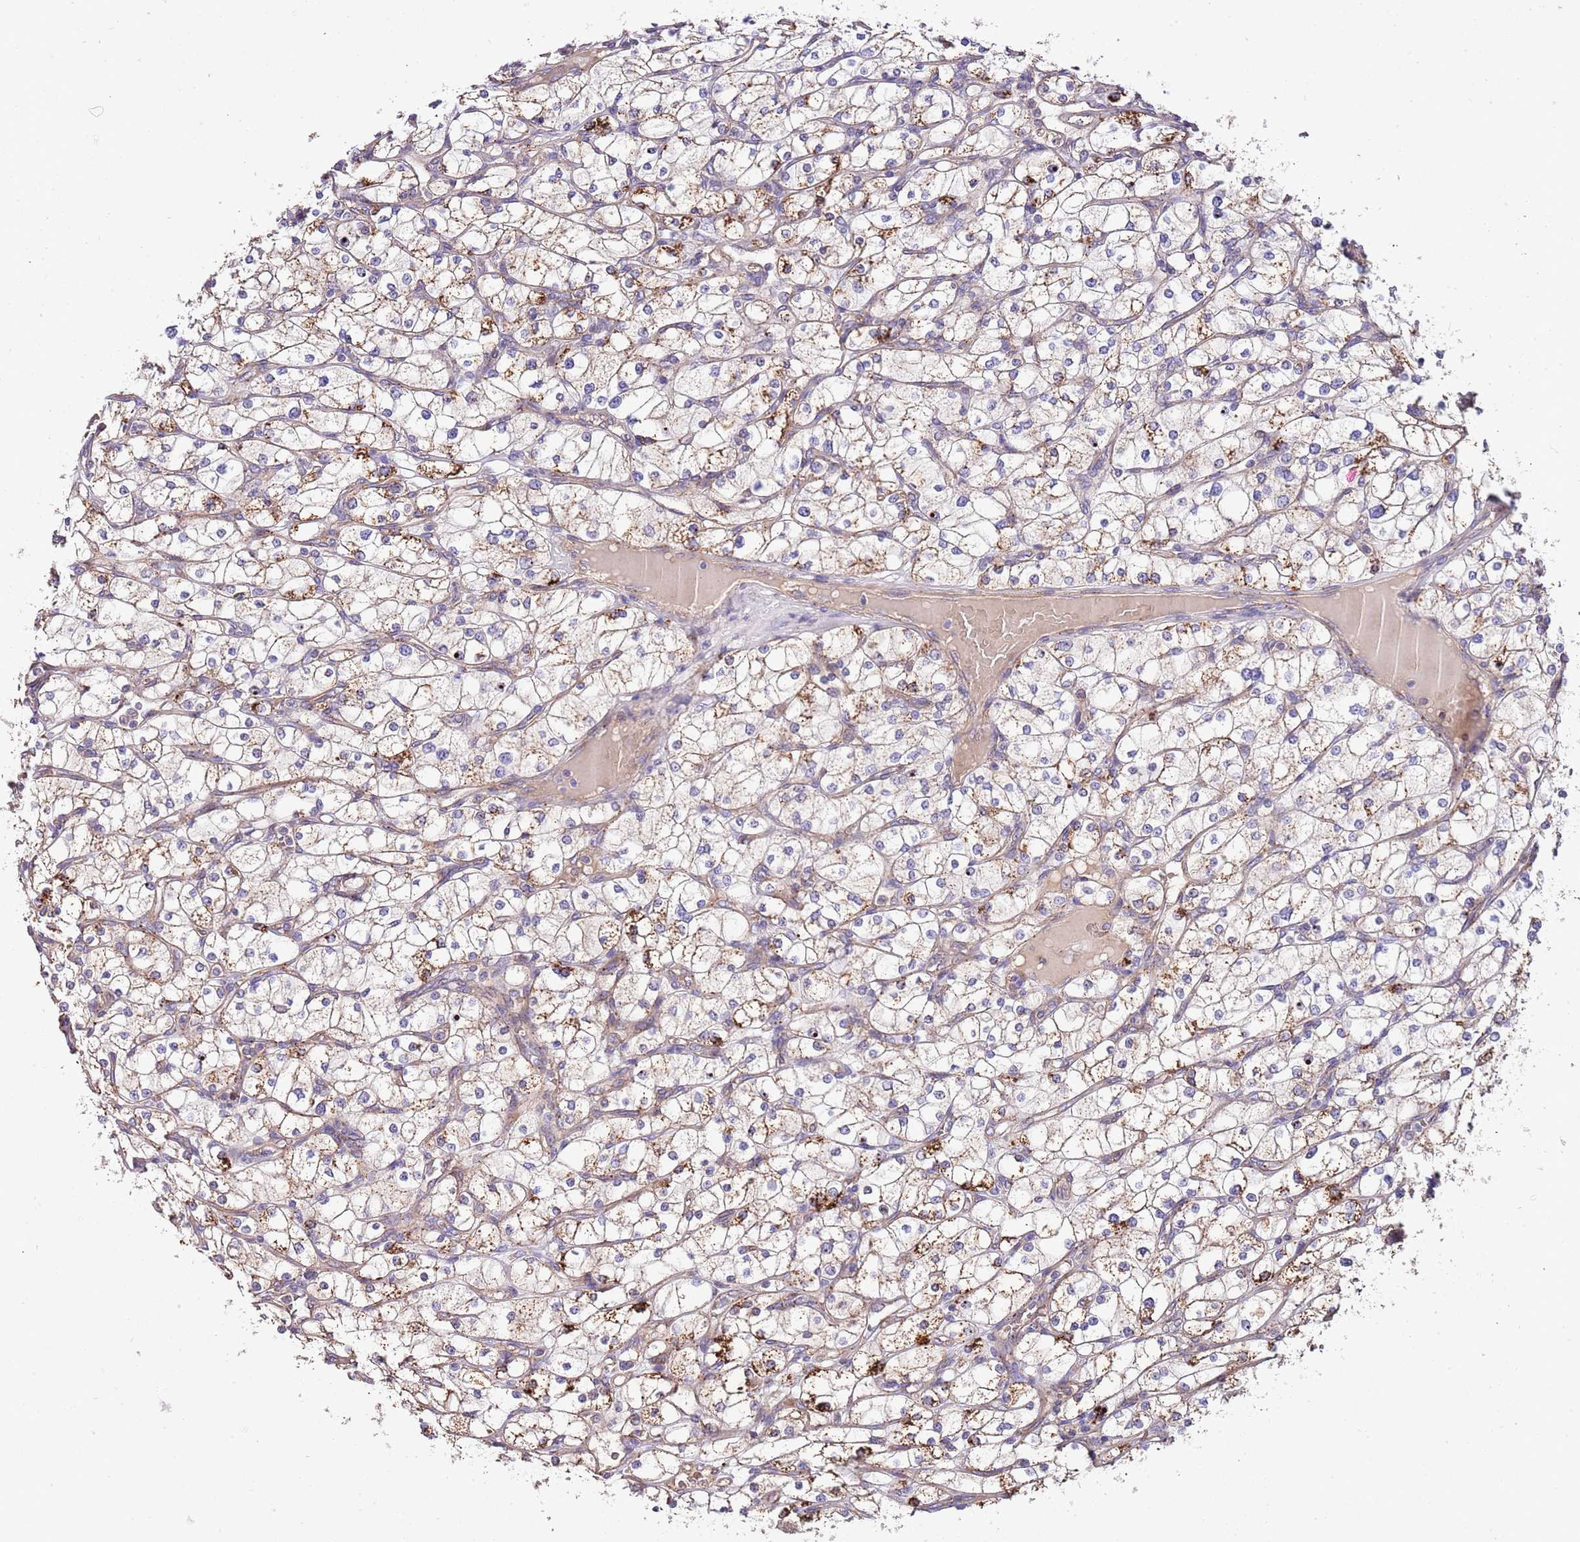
{"staining": {"intensity": "weak", "quantity": "25%-75%", "location": "cytoplasmic/membranous"}, "tissue": "renal cancer", "cell_type": "Tumor cells", "image_type": "cancer", "snomed": [{"axis": "morphology", "description": "Adenocarcinoma, NOS"}, {"axis": "topography", "description": "Kidney"}], "caption": "Immunohistochemistry (IHC) (DAB (3,3'-diaminobenzidine)) staining of renal cancer (adenocarcinoma) shows weak cytoplasmic/membranous protein expression in about 25%-75% of tumor cells.", "gene": "DOCK6", "patient": {"sex": "male", "age": 80}}